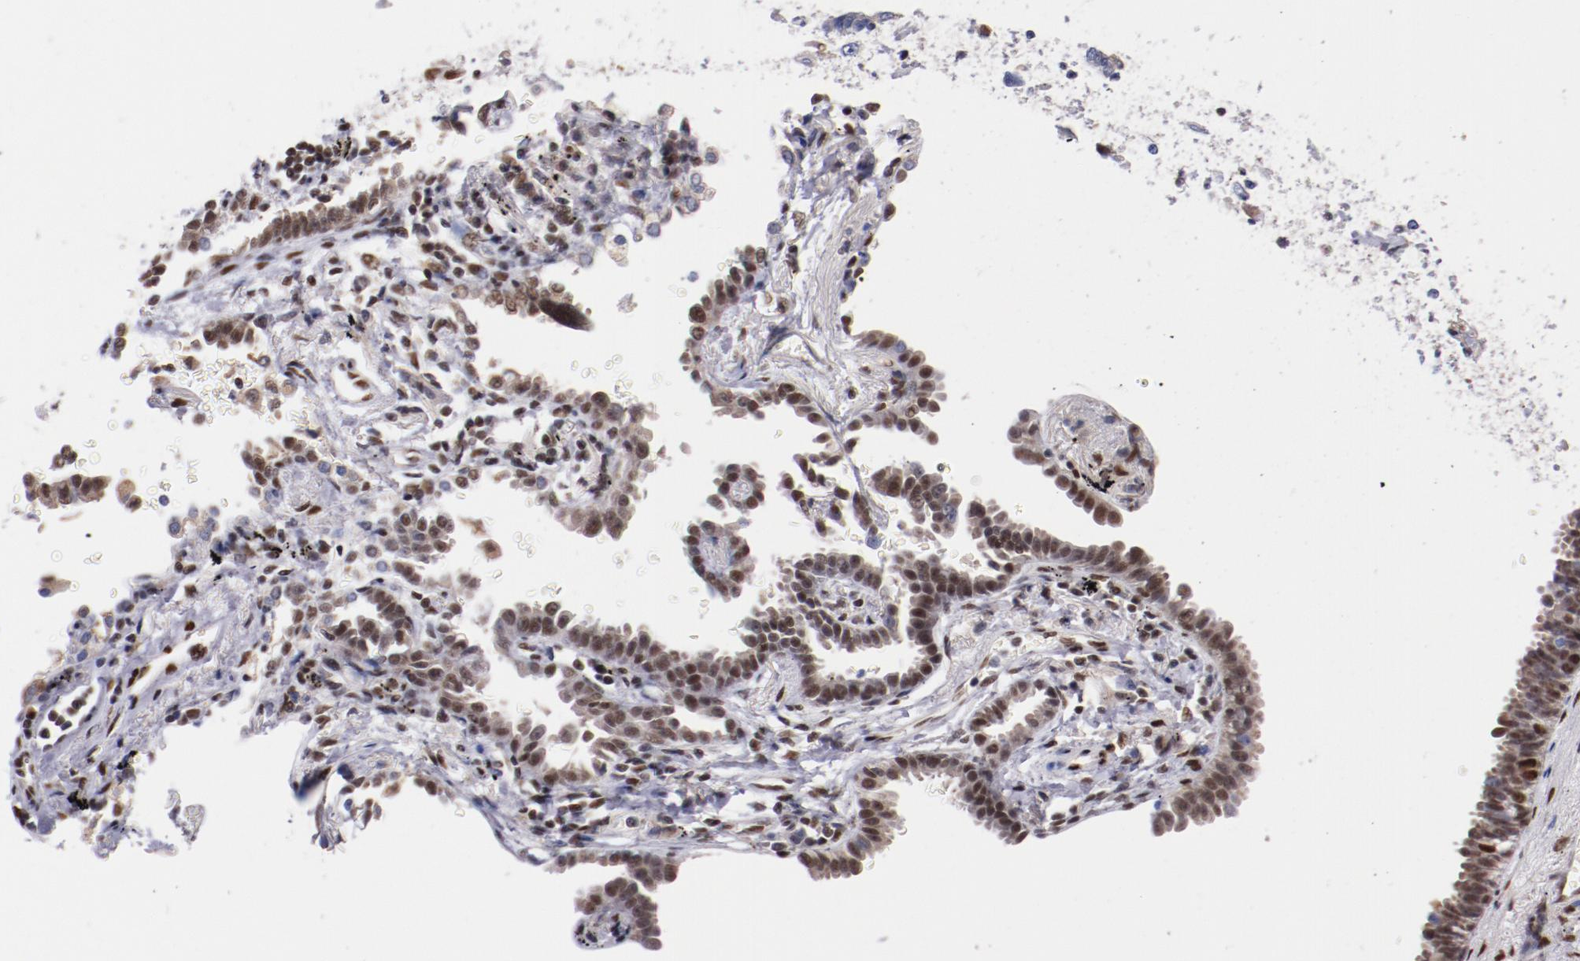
{"staining": {"intensity": "weak", "quantity": "25%-75%", "location": "nuclear"}, "tissue": "lung cancer", "cell_type": "Tumor cells", "image_type": "cancer", "snomed": [{"axis": "morphology", "description": "Adenocarcinoma, NOS"}, {"axis": "topography", "description": "Lung"}], "caption": "The micrograph displays staining of lung cancer, revealing weak nuclear protein positivity (brown color) within tumor cells.", "gene": "SRF", "patient": {"sex": "female", "age": 64}}